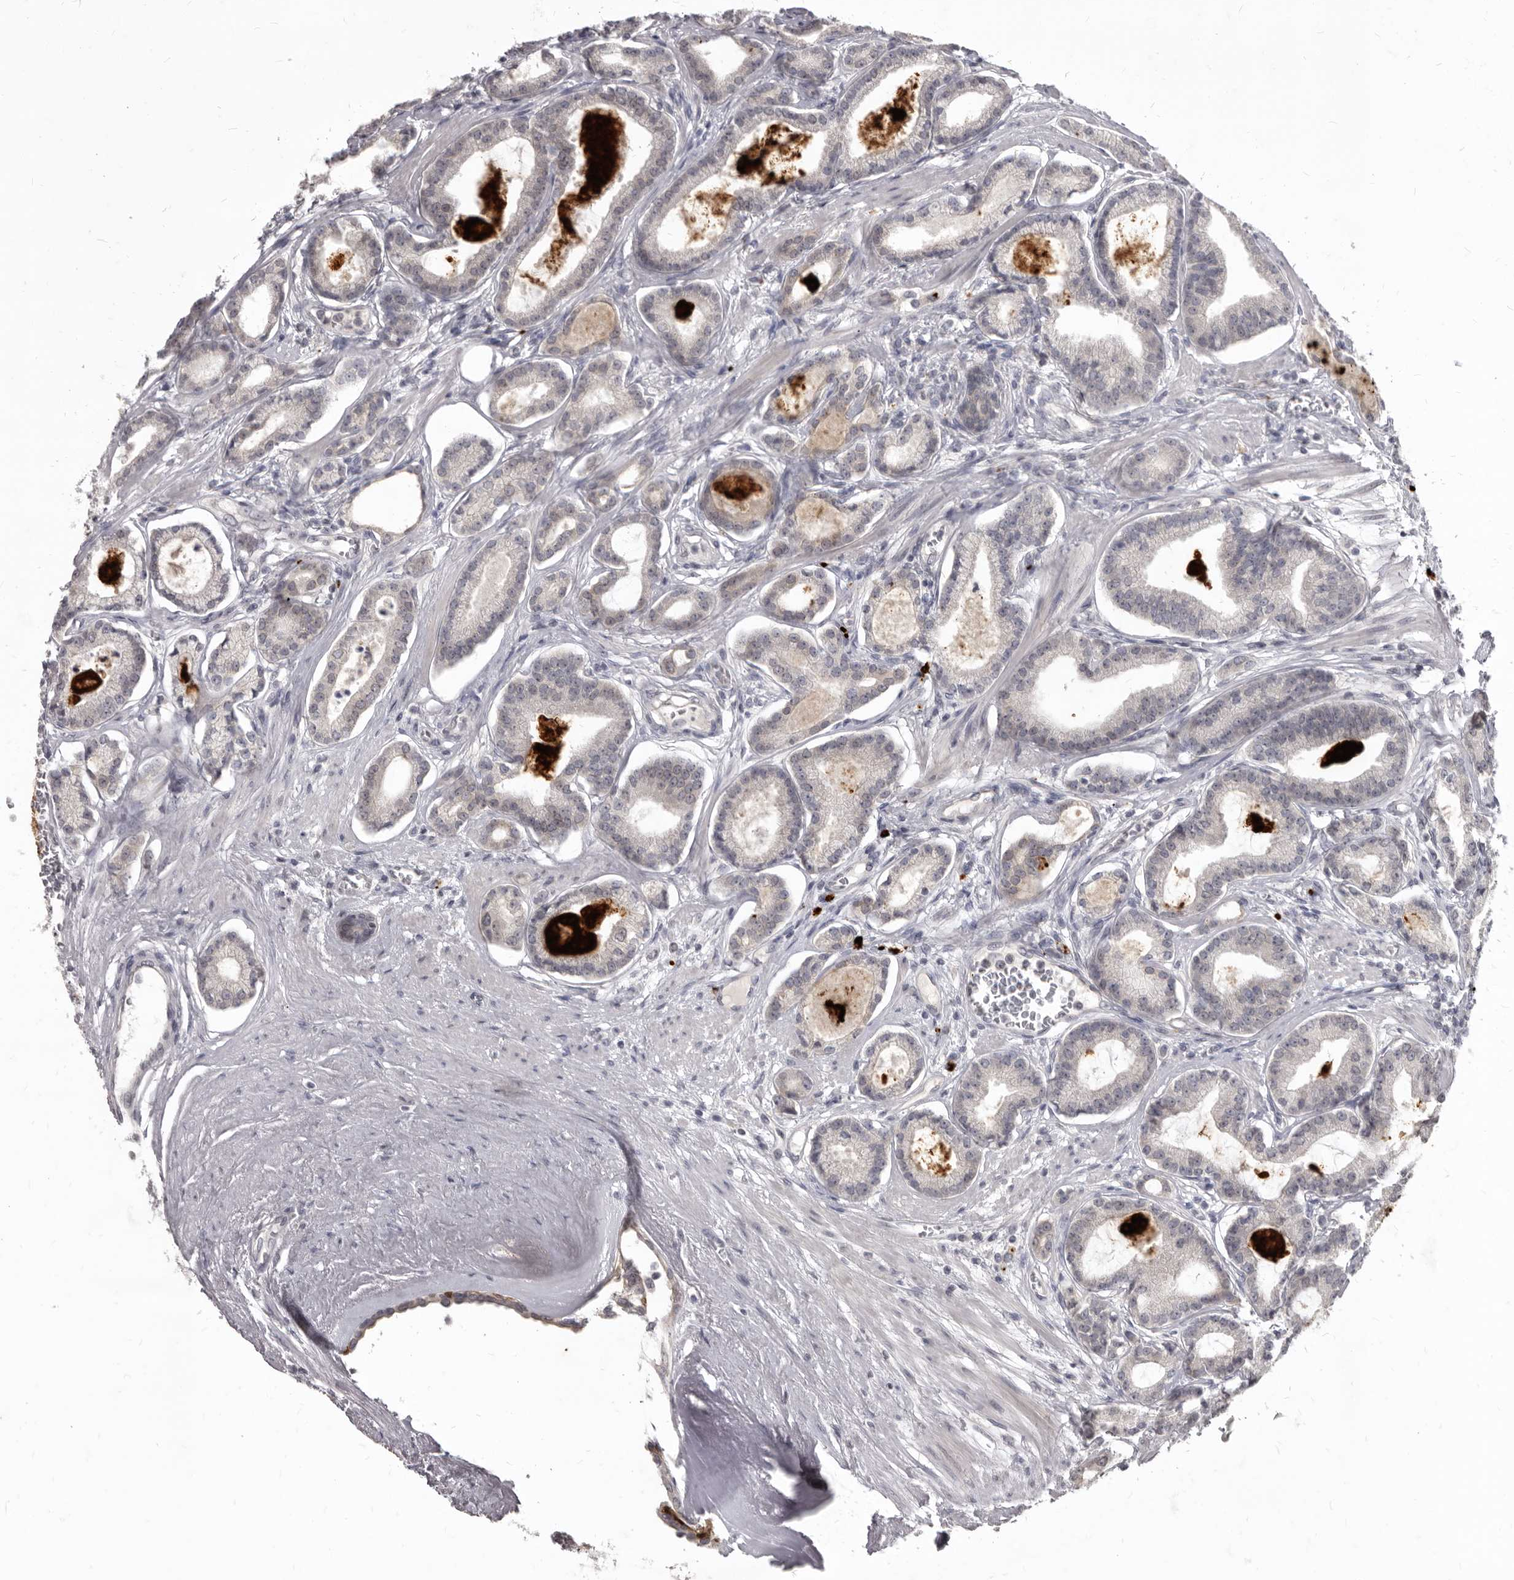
{"staining": {"intensity": "negative", "quantity": "none", "location": "none"}, "tissue": "prostate cancer", "cell_type": "Tumor cells", "image_type": "cancer", "snomed": [{"axis": "morphology", "description": "Adenocarcinoma, Low grade"}, {"axis": "topography", "description": "Prostate"}], "caption": "Histopathology image shows no significant protein expression in tumor cells of prostate cancer.", "gene": "SULT1E1", "patient": {"sex": "male", "age": 60}}